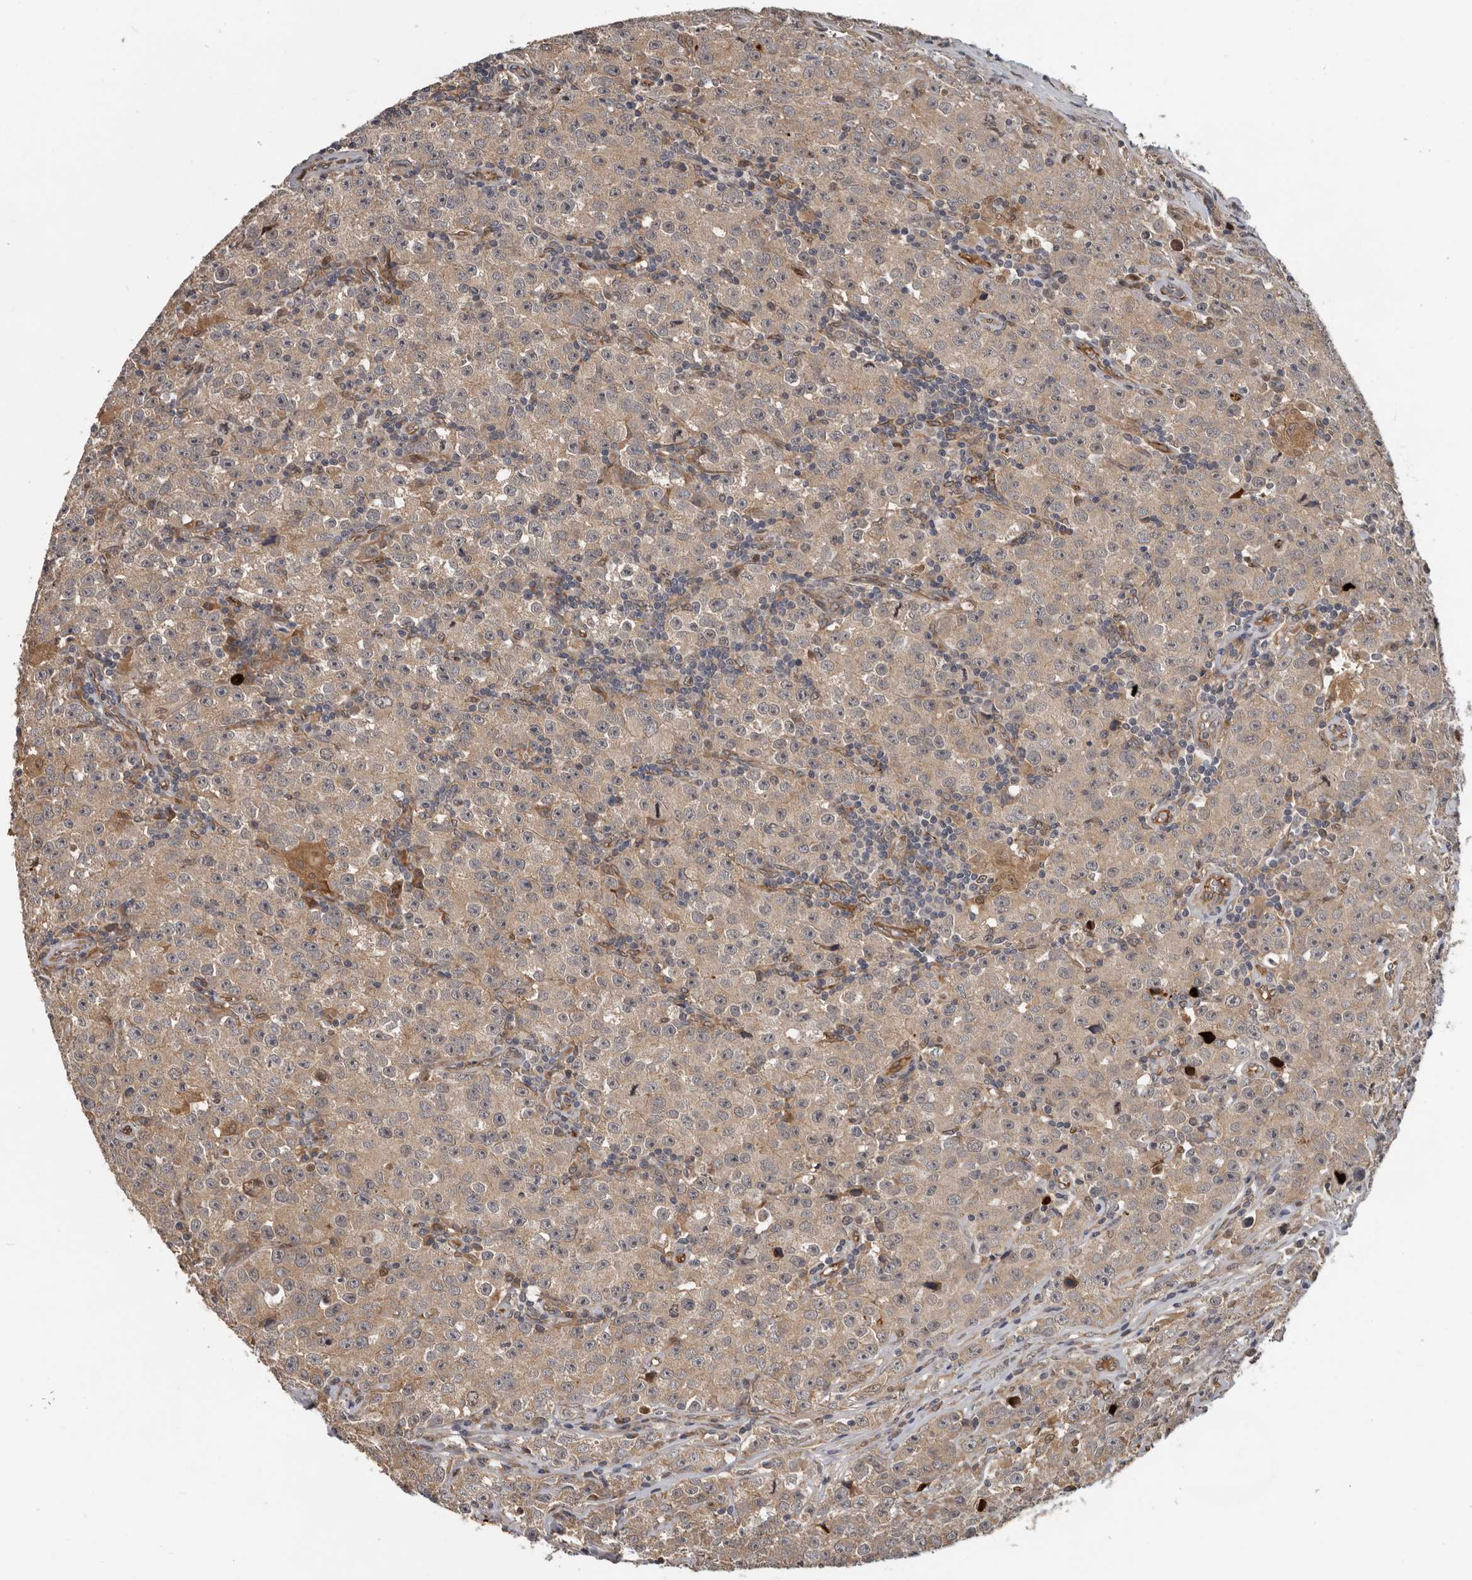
{"staining": {"intensity": "moderate", "quantity": ">75%", "location": "cytoplasmic/membranous"}, "tissue": "testis cancer", "cell_type": "Tumor cells", "image_type": "cancer", "snomed": [{"axis": "morphology", "description": "Seminoma, NOS"}, {"axis": "morphology", "description": "Carcinoma, Embryonal, NOS"}, {"axis": "topography", "description": "Testis"}], "caption": "IHC photomicrograph of neoplastic tissue: testis cancer (embryonal carcinoma) stained using IHC exhibits medium levels of moderate protein expression localized specifically in the cytoplasmic/membranous of tumor cells, appearing as a cytoplasmic/membranous brown color.", "gene": "MTF1", "patient": {"sex": "male", "age": 43}}